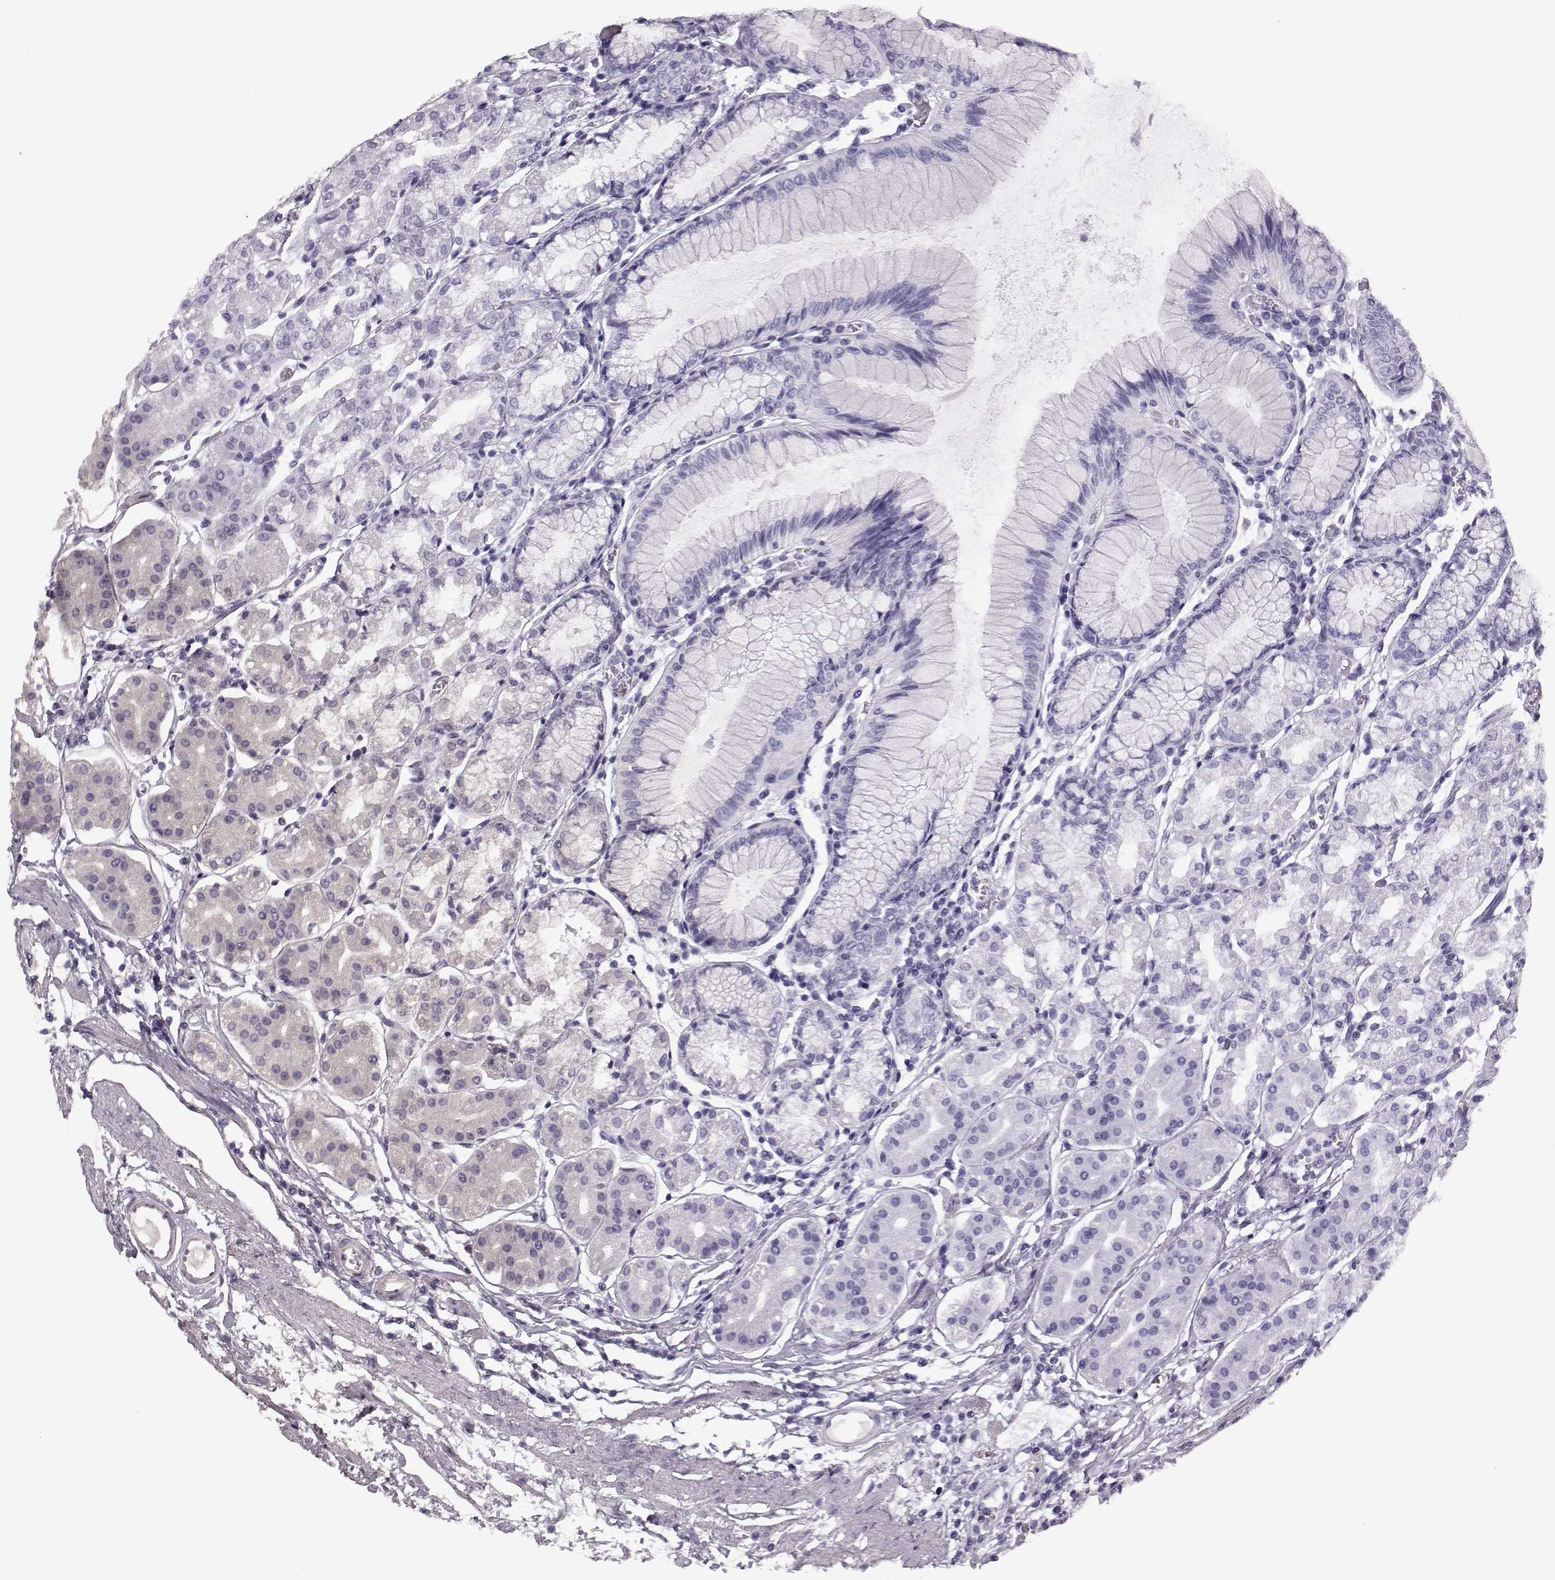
{"staining": {"intensity": "weak", "quantity": "<25%", "location": "cytoplasmic/membranous"}, "tissue": "stomach", "cell_type": "Glandular cells", "image_type": "normal", "snomed": [{"axis": "morphology", "description": "Normal tissue, NOS"}, {"axis": "topography", "description": "Skeletal muscle"}, {"axis": "topography", "description": "Stomach"}], "caption": "A micrograph of stomach stained for a protein displays no brown staining in glandular cells. (DAB (3,3'-diaminobenzidine) immunohistochemistry (IHC) with hematoxylin counter stain).", "gene": "MTR", "patient": {"sex": "female", "age": 57}}